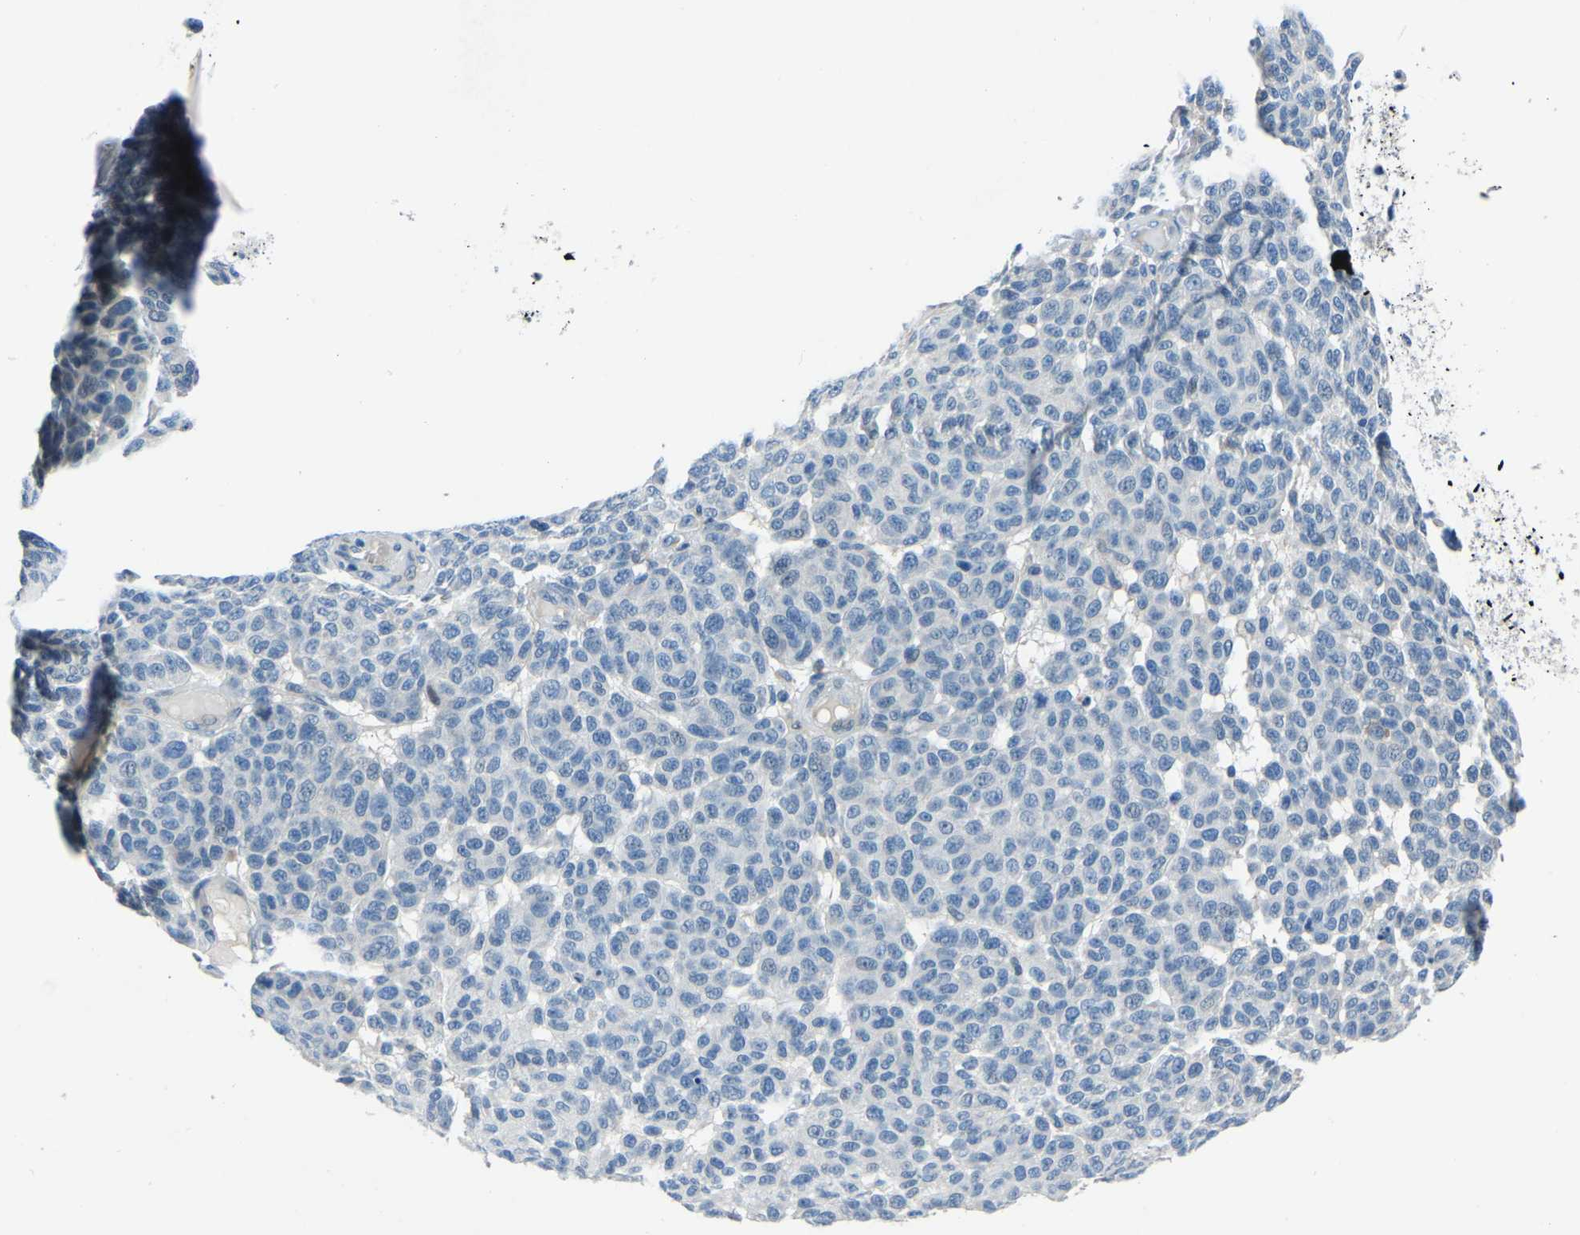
{"staining": {"intensity": "negative", "quantity": "none", "location": "none"}, "tissue": "melanoma", "cell_type": "Tumor cells", "image_type": "cancer", "snomed": [{"axis": "morphology", "description": "Malignant melanoma, NOS"}, {"axis": "topography", "description": "Skin"}], "caption": "This is an immunohistochemistry photomicrograph of malignant melanoma. There is no expression in tumor cells.", "gene": "XIRP1", "patient": {"sex": "male", "age": 59}}